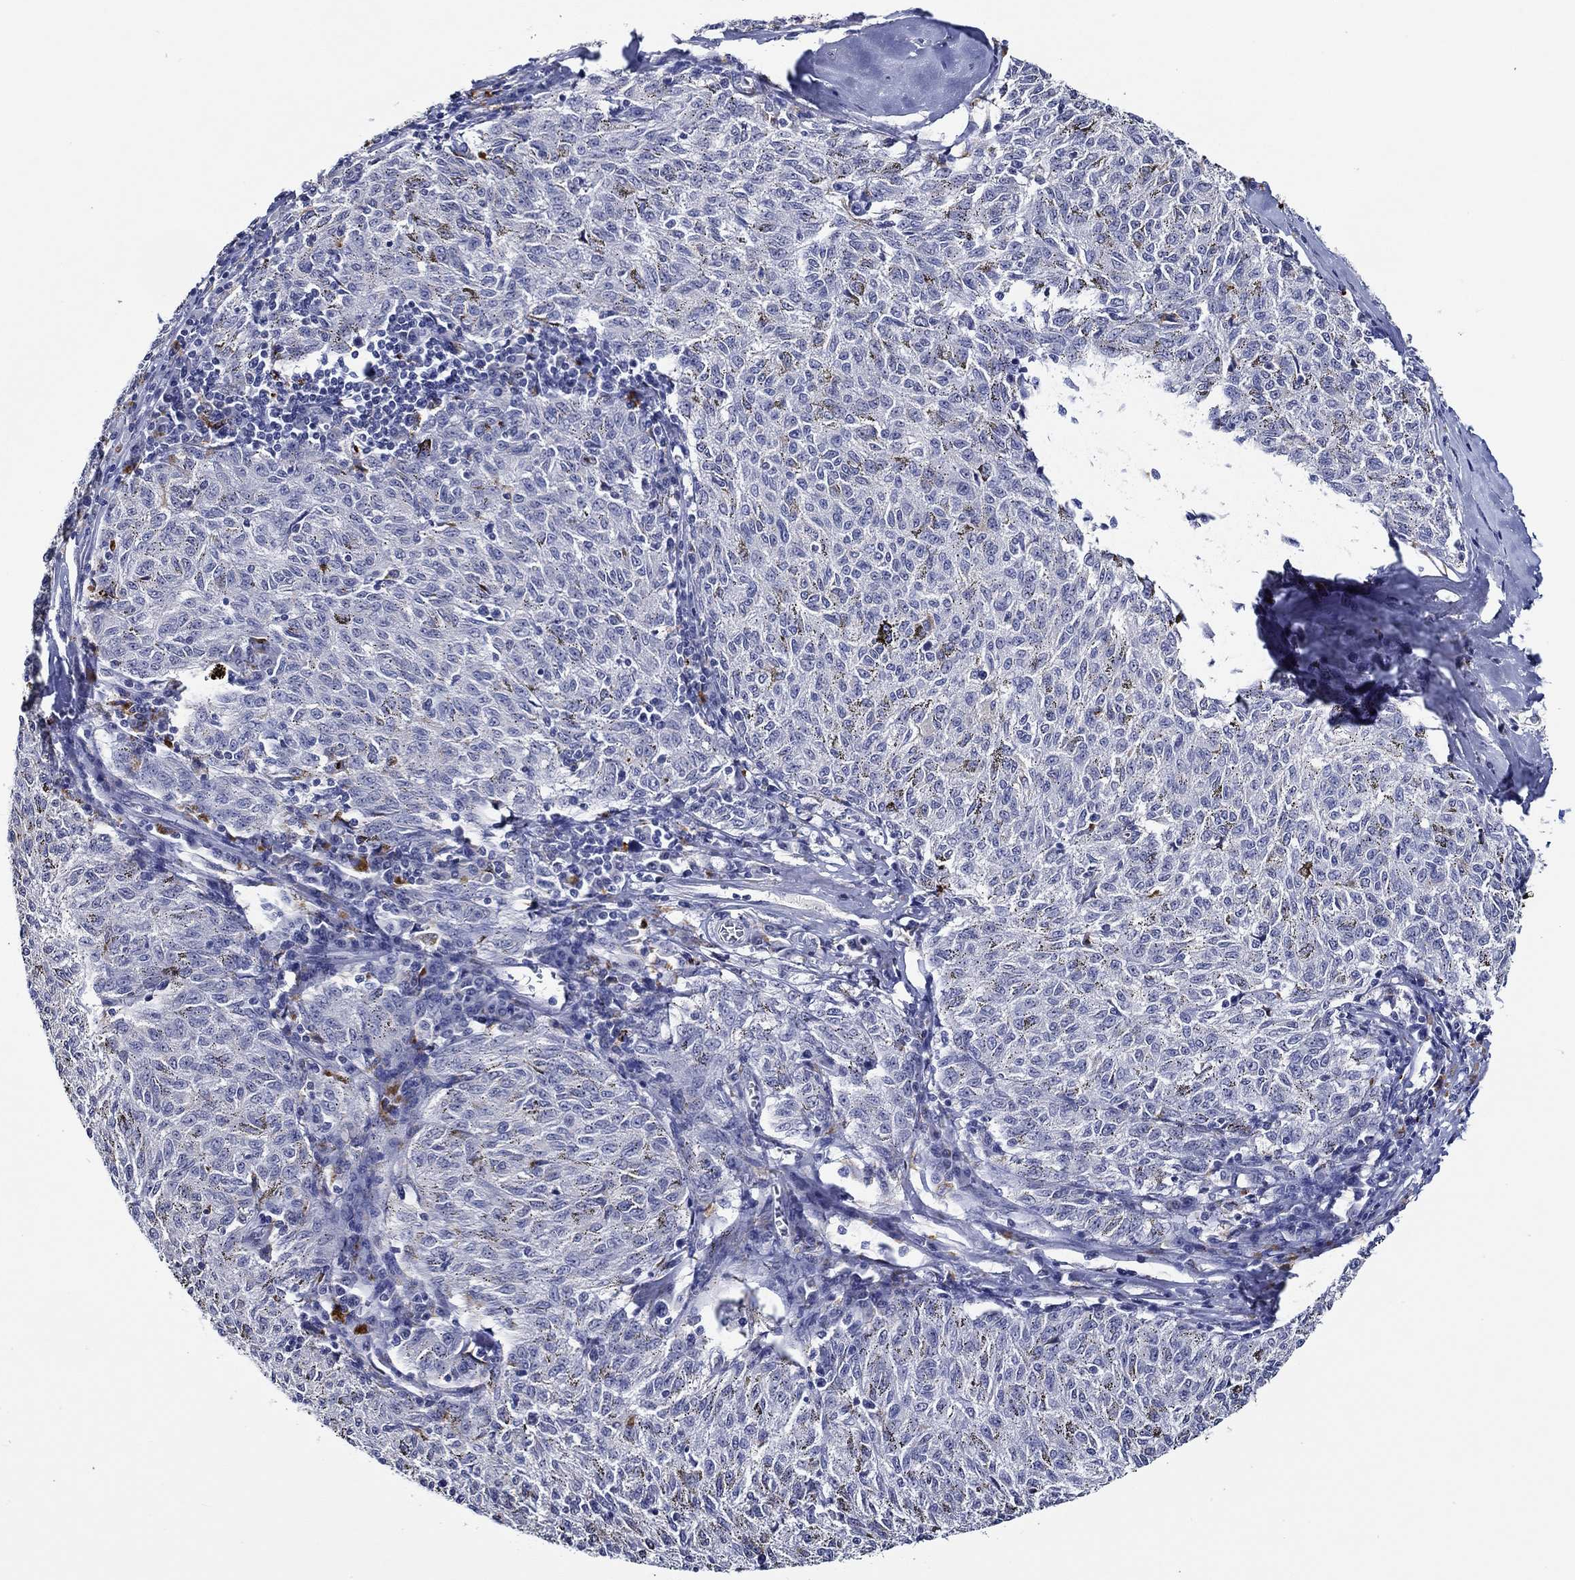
{"staining": {"intensity": "negative", "quantity": "none", "location": "none"}, "tissue": "melanoma", "cell_type": "Tumor cells", "image_type": "cancer", "snomed": [{"axis": "morphology", "description": "Malignant melanoma, NOS"}, {"axis": "topography", "description": "Skin"}], "caption": "Immunohistochemical staining of human melanoma reveals no significant staining in tumor cells.", "gene": "GATA2", "patient": {"sex": "female", "age": 72}}